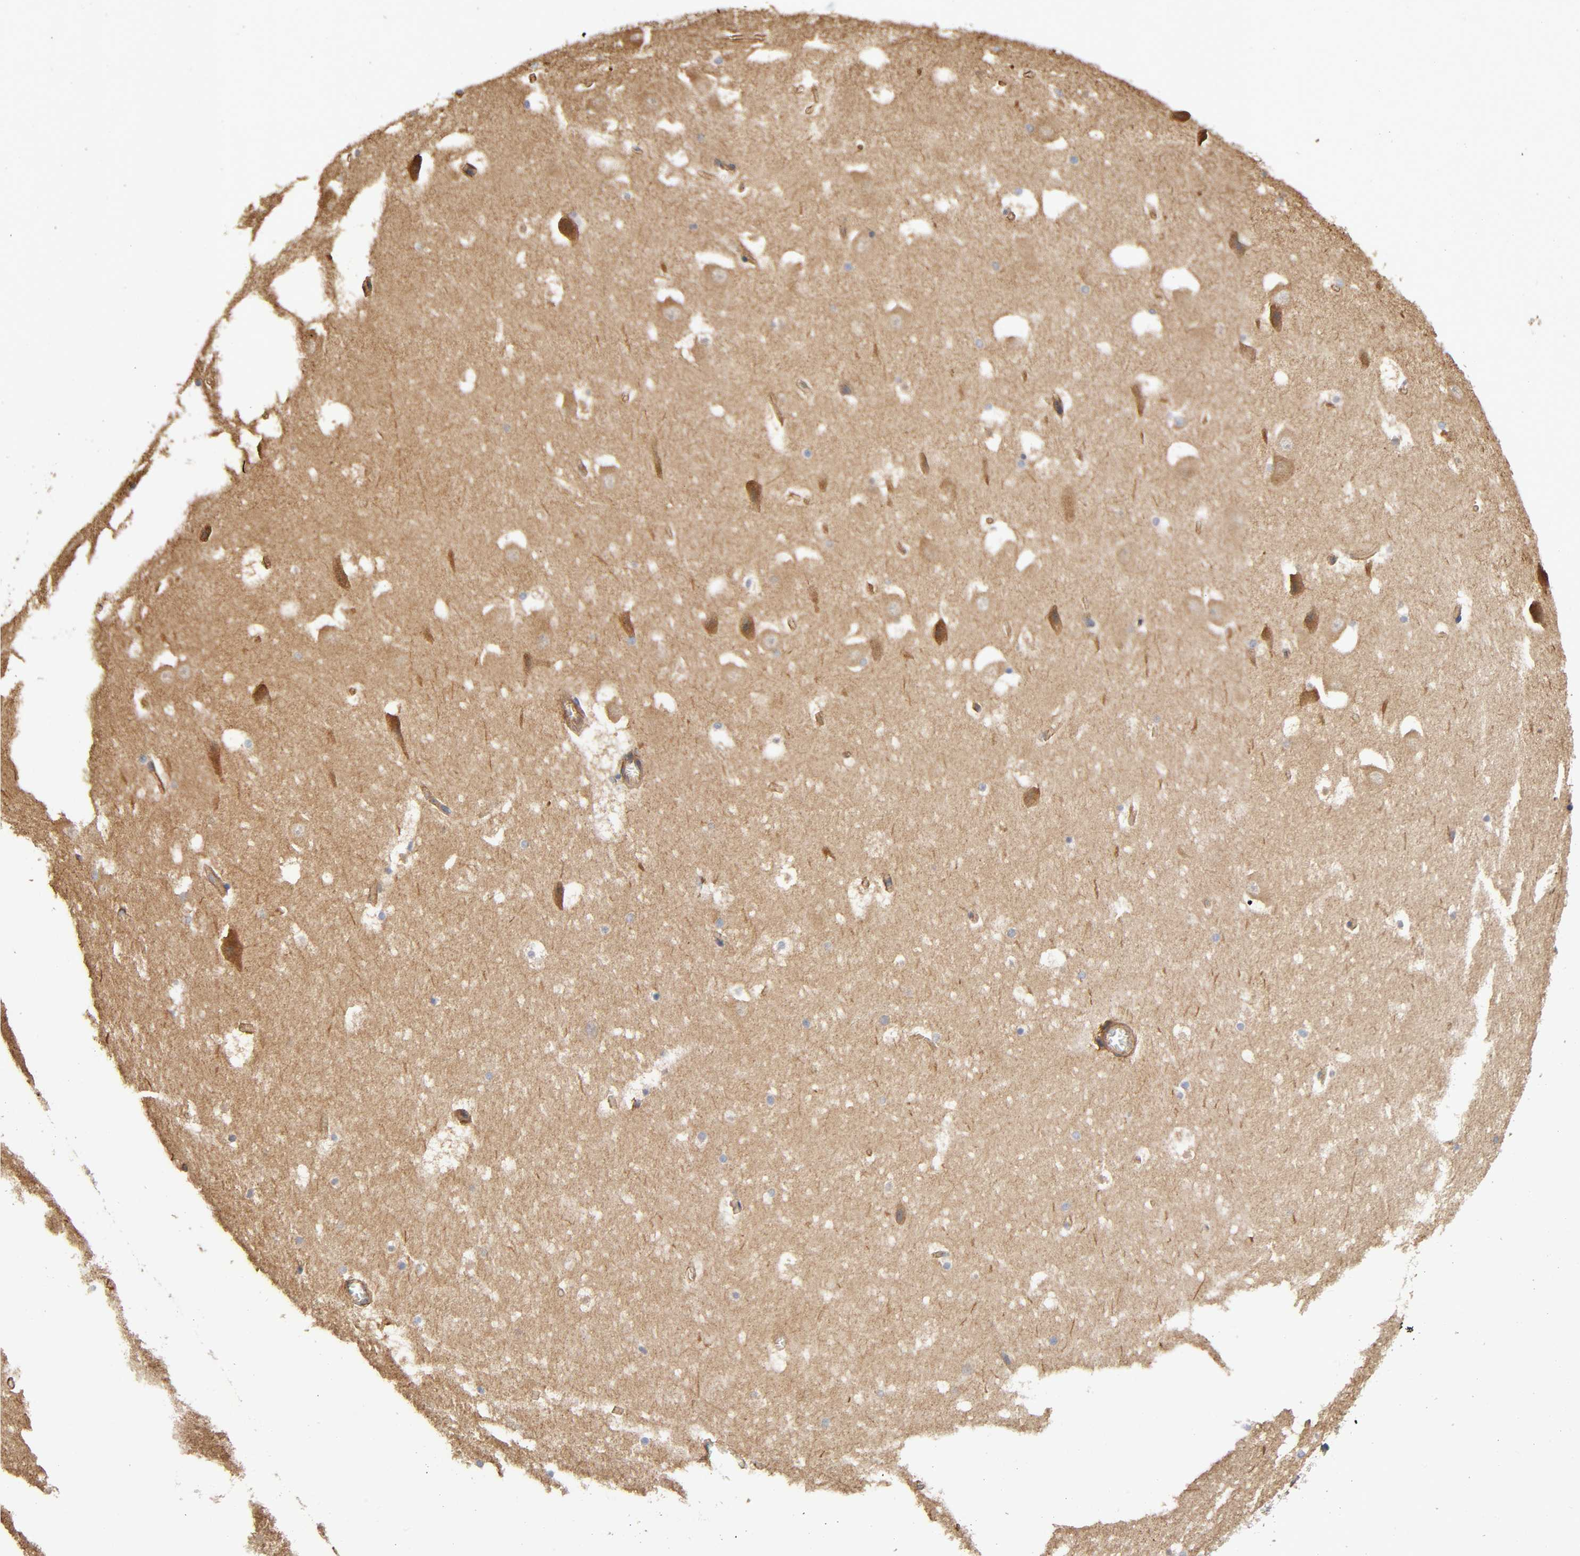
{"staining": {"intensity": "negative", "quantity": "none", "location": "none"}, "tissue": "hippocampus", "cell_type": "Glial cells", "image_type": "normal", "snomed": [{"axis": "morphology", "description": "Normal tissue, NOS"}, {"axis": "topography", "description": "Hippocampus"}], "caption": "This is an immunohistochemistry (IHC) micrograph of benign human hippocampus. There is no staining in glial cells.", "gene": "MARS1", "patient": {"sex": "male", "age": 45}}